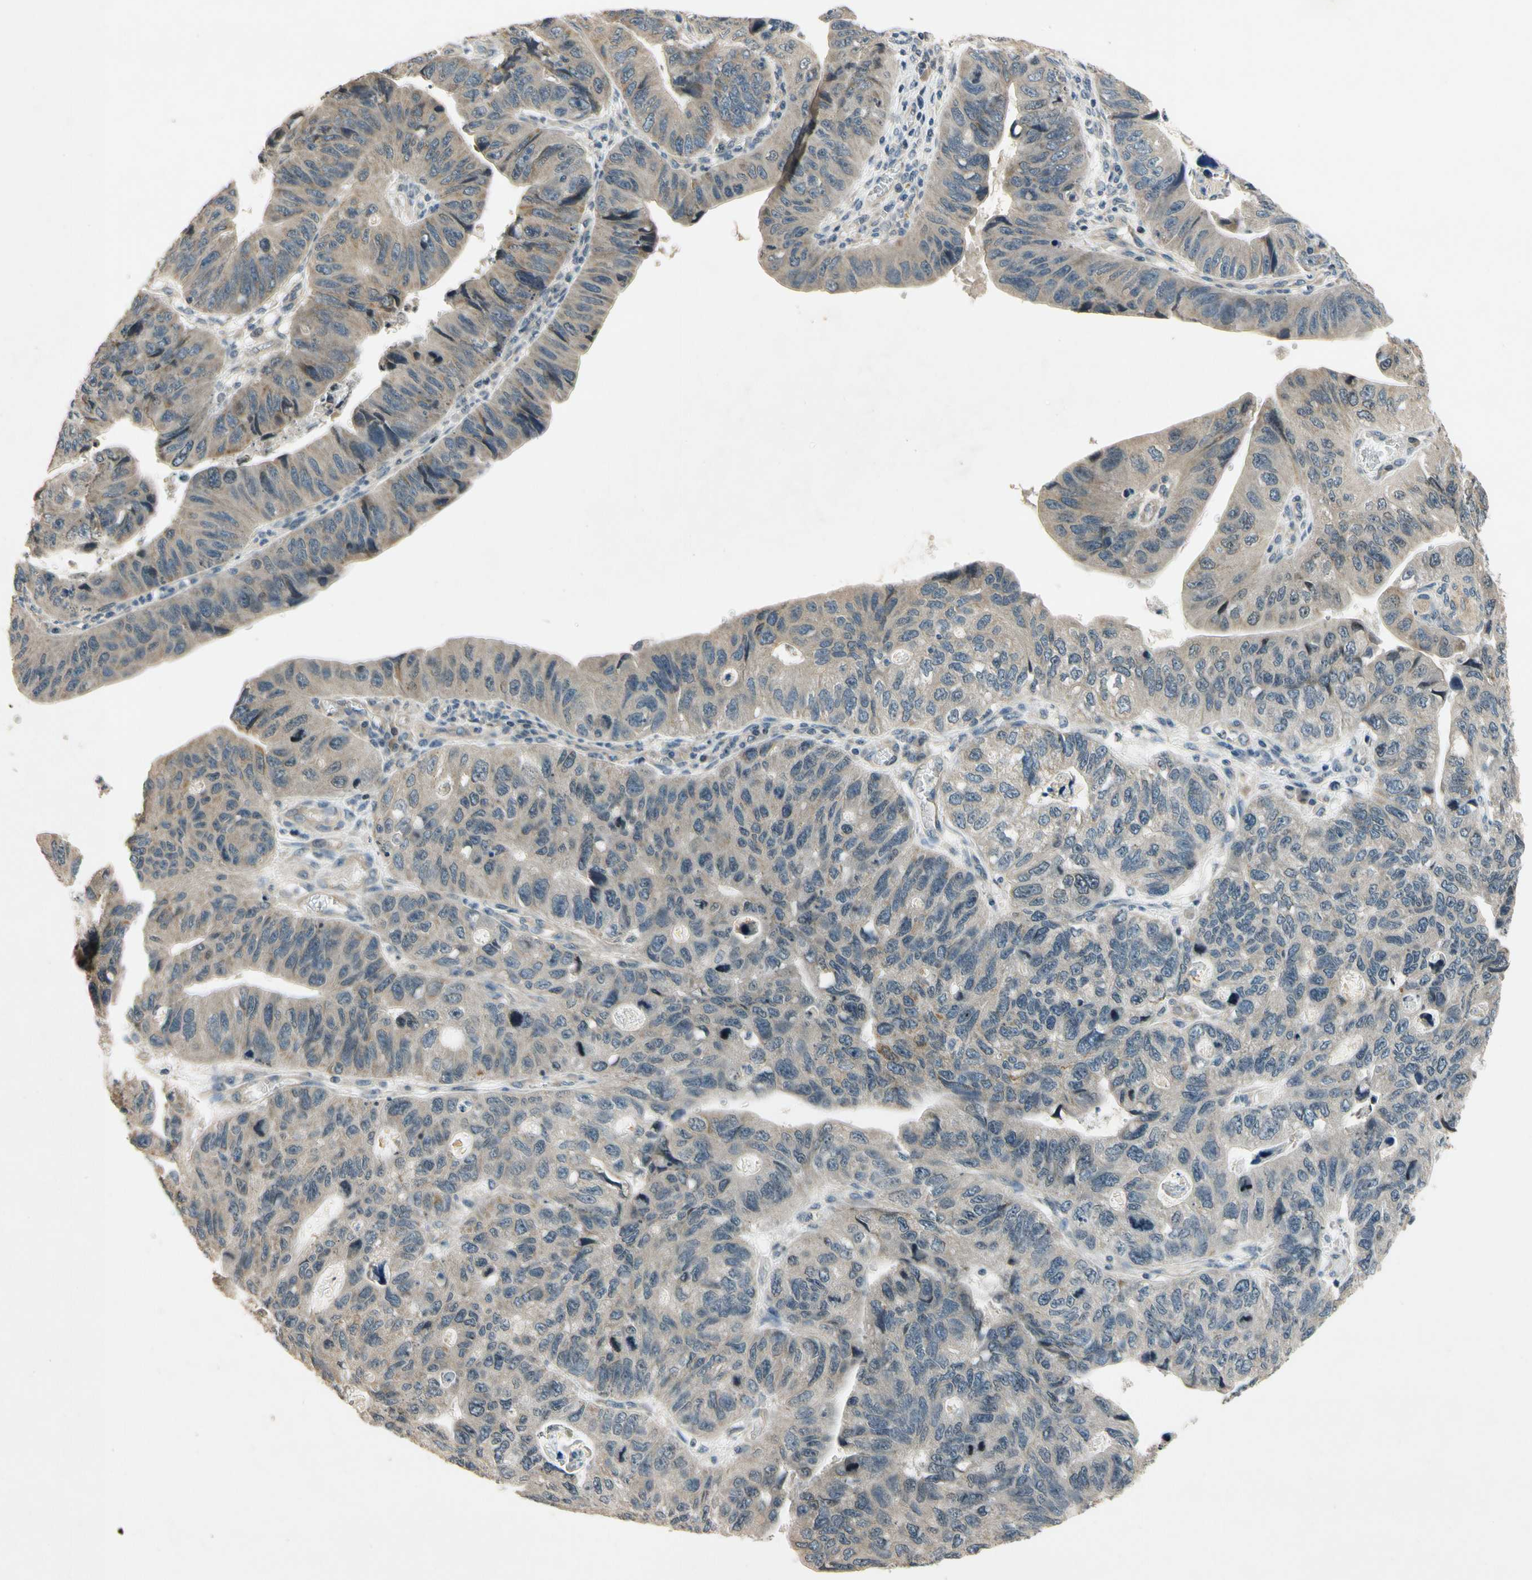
{"staining": {"intensity": "weak", "quantity": "25%-75%", "location": "cytoplasmic/membranous"}, "tissue": "stomach cancer", "cell_type": "Tumor cells", "image_type": "cancer", "snomed": [{"axis": "morphology", "description": "Adenocarcinoma, NOS"}, {"axis": "topography", "description": "Stomach"}], "caption": "The photomicrograph displays immunohistochemical staining of stomach cancer (adenocarcinoma). There is weak cytoplasmic/membranous positivity is identified in approximately 25%-75% of tumor cells.", "gene": "ALKBH3", "patient": {"sex": "male", "age": 59}}